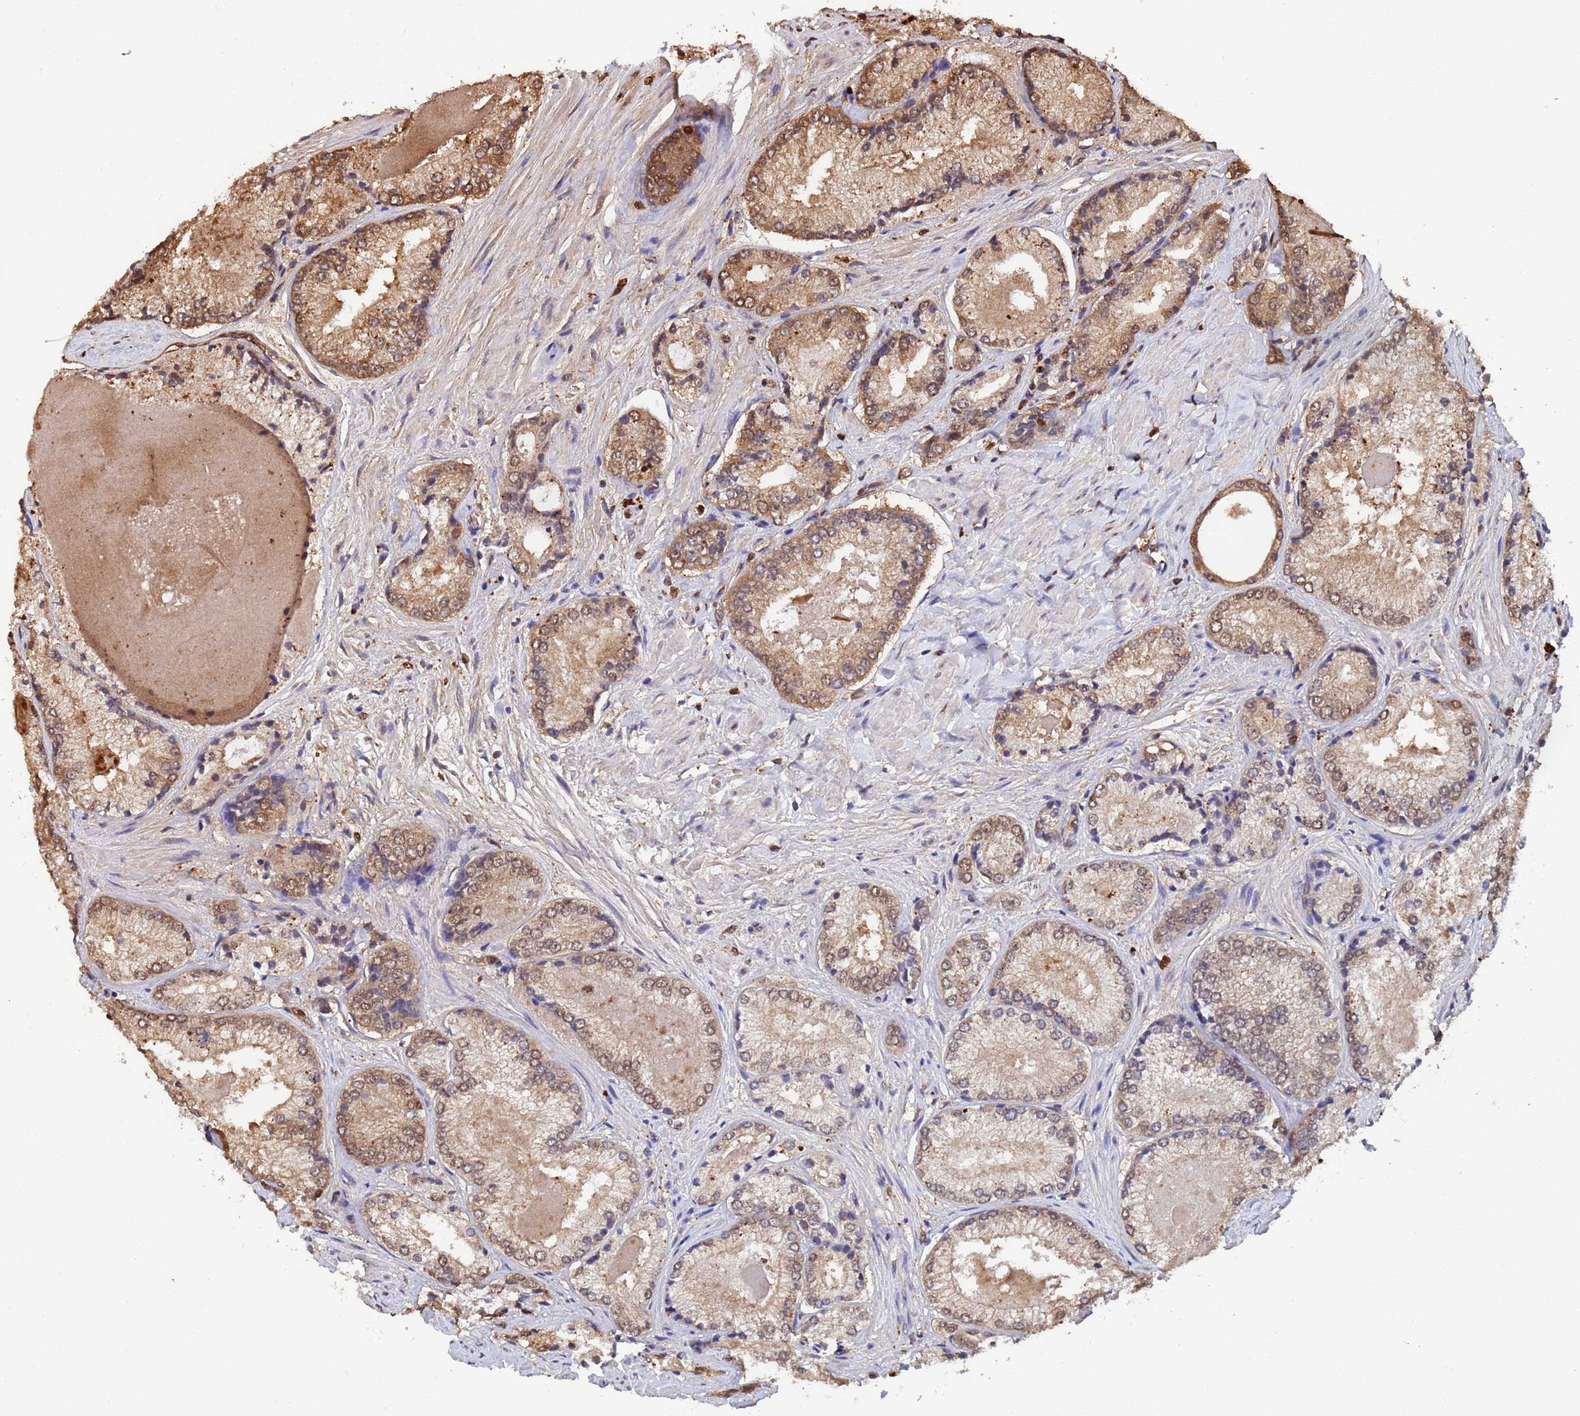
{"staining": {"intensity": "moderate", "quantity": "25%-75%", "location": "cytoplasmic/membranous,nuclear"}, "tissue": "prostate cancer", "cell_type": "Tumor cells", "image_type": "cancer", "snomed": [{"axis": "morphology", "description": "Adenocarcinoma, Low grade"}, {"axis": "topography", "description": "Prostate"}], "caption": "Immunohistochemical staining of human low-grade adenocarcinoma (prostate) shows medium levels of moderate cytoplasmic/membranous and nuclear expression in about 25%-75% of tumor cells.", "gene": "SUMO4", "patient": {"sex": "male", "age": 68}}